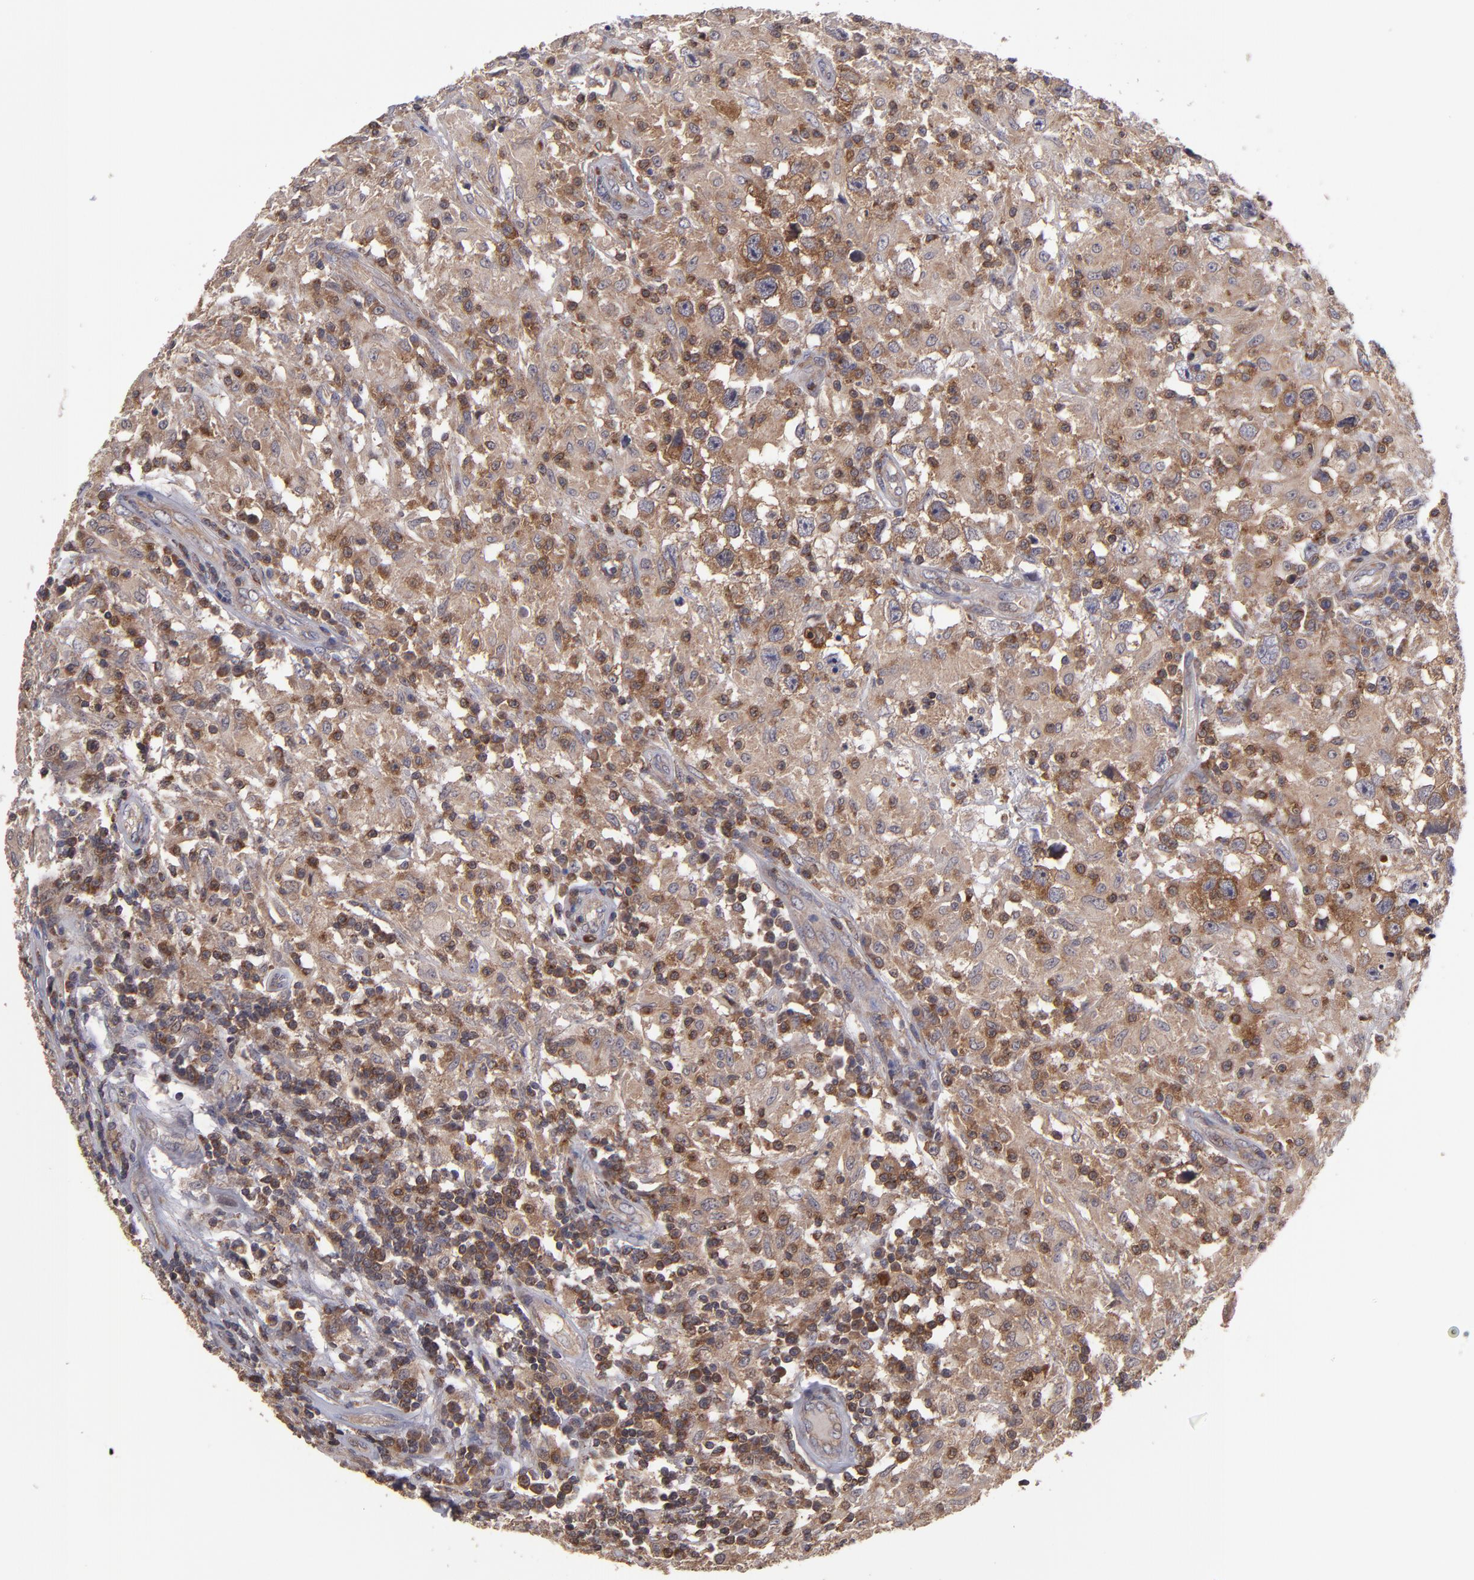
{"staining": {"intensity": "moderate", "quantity": ">75%", "location": "cytoplasmic/membranous"}, "tissue": "testis cancer", "cell_type": "Tumor cells", "image_type": "cancer", "snomed": [{"axis": "morphology", "description": "Seminoma, NOS"}, {"axis": "topography", "description": "Testis"}], "caption": "Testis seminoma stained for a protein (brown) displays moderate cytoplasmic/membranous positive positivity in about >75% of tumor cells.", "gene": "NF2", "patient": {"sex": "male", "age": 34}}